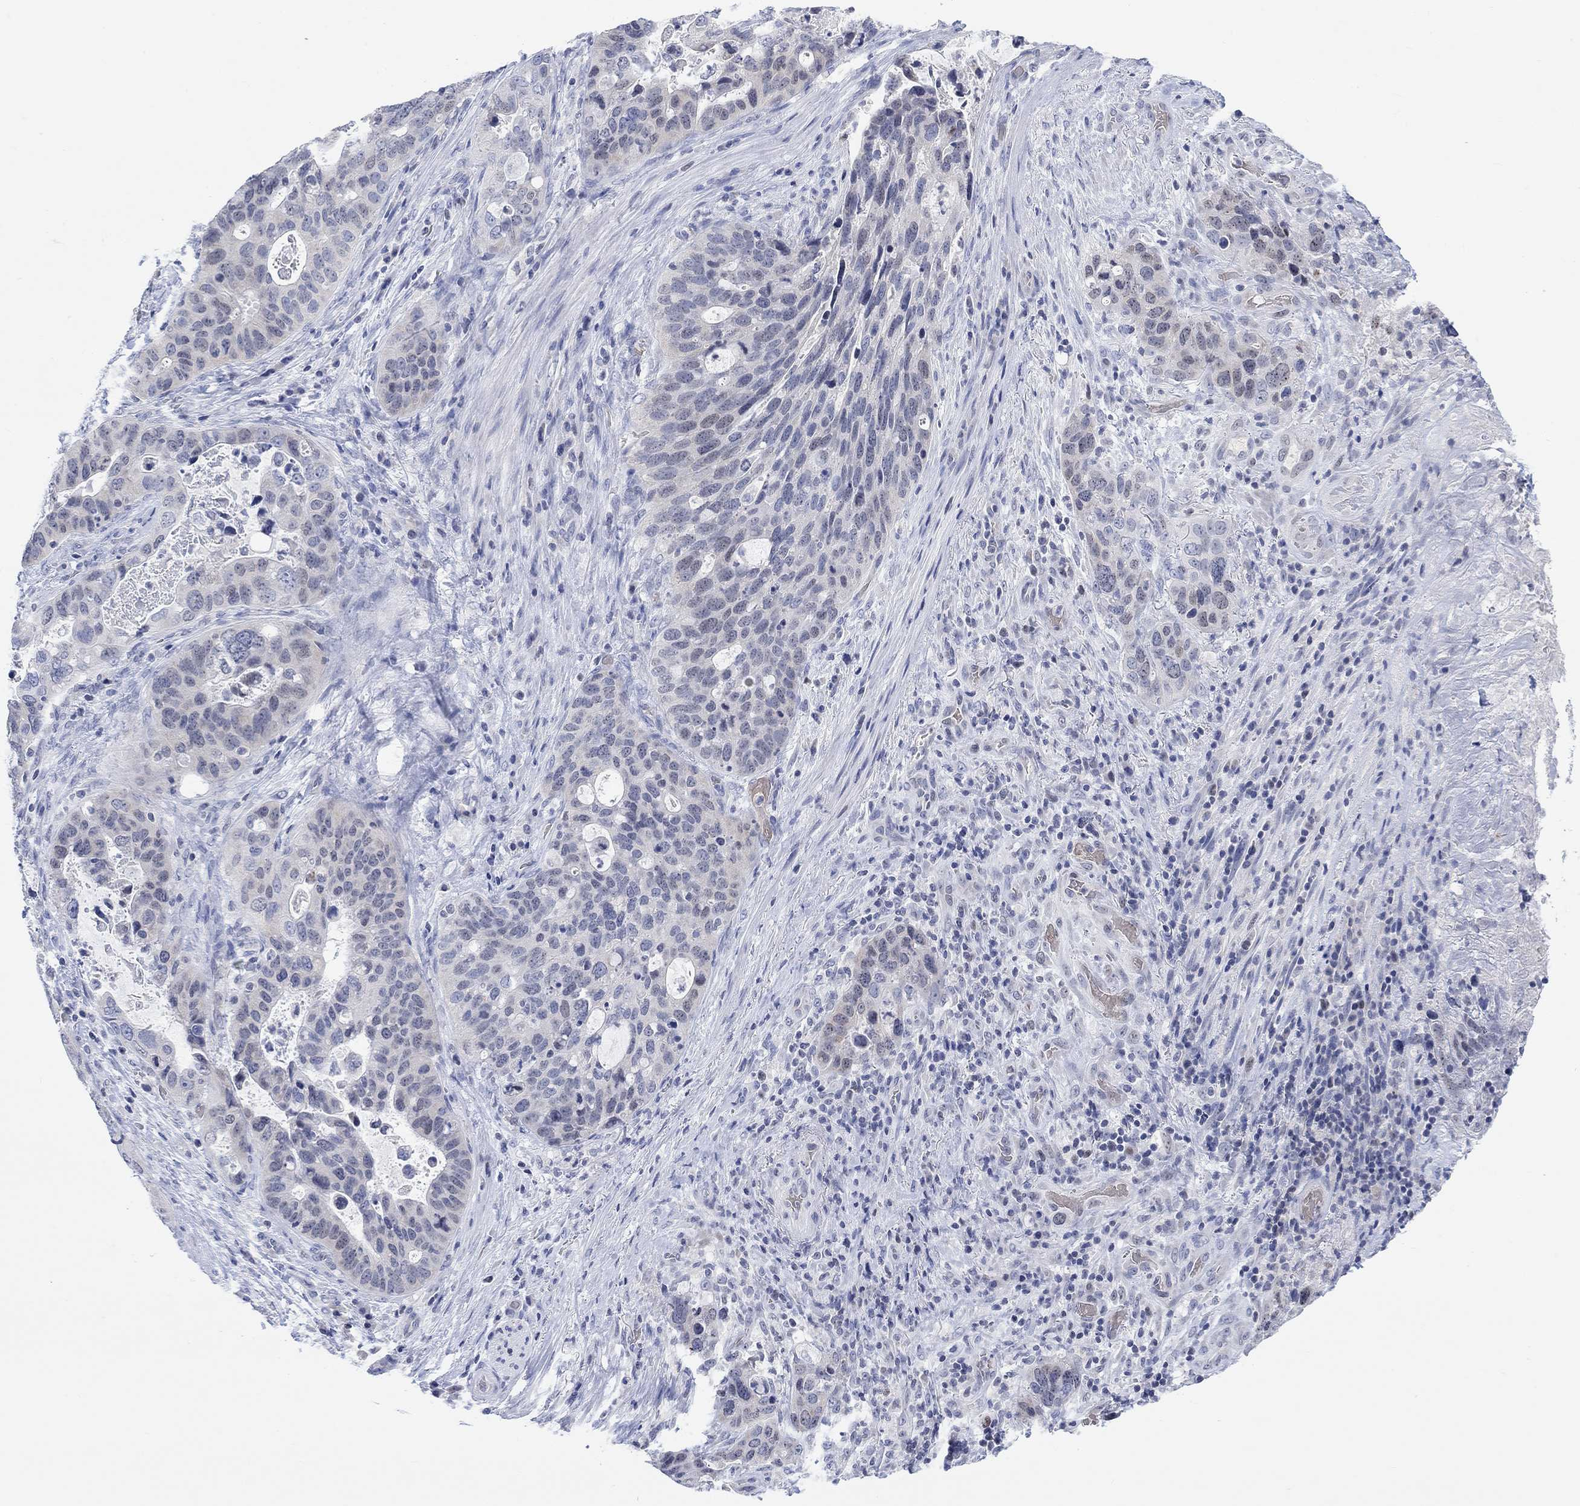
{"staining": {"intensity": "negative", "quantity": "none", "location": "none"}, "tissue": "stomach cancer", "cell_type": "Tumor cells", "image_type": "cancer", "snomed": [{"axis": "morphology", "description": "Adenocarcinoma, NOS"}, {"axis": "topography", "description": "Stomach"}], "caption": "An immunohistochemistry photomicrograph of adenocarcinoma (stomach) is shown. There is no staining in tumor cells of adenocarcinoma (stomach).", "gene": "ATP6V1E2", "patient": {"sex": "male", "age": 54}}